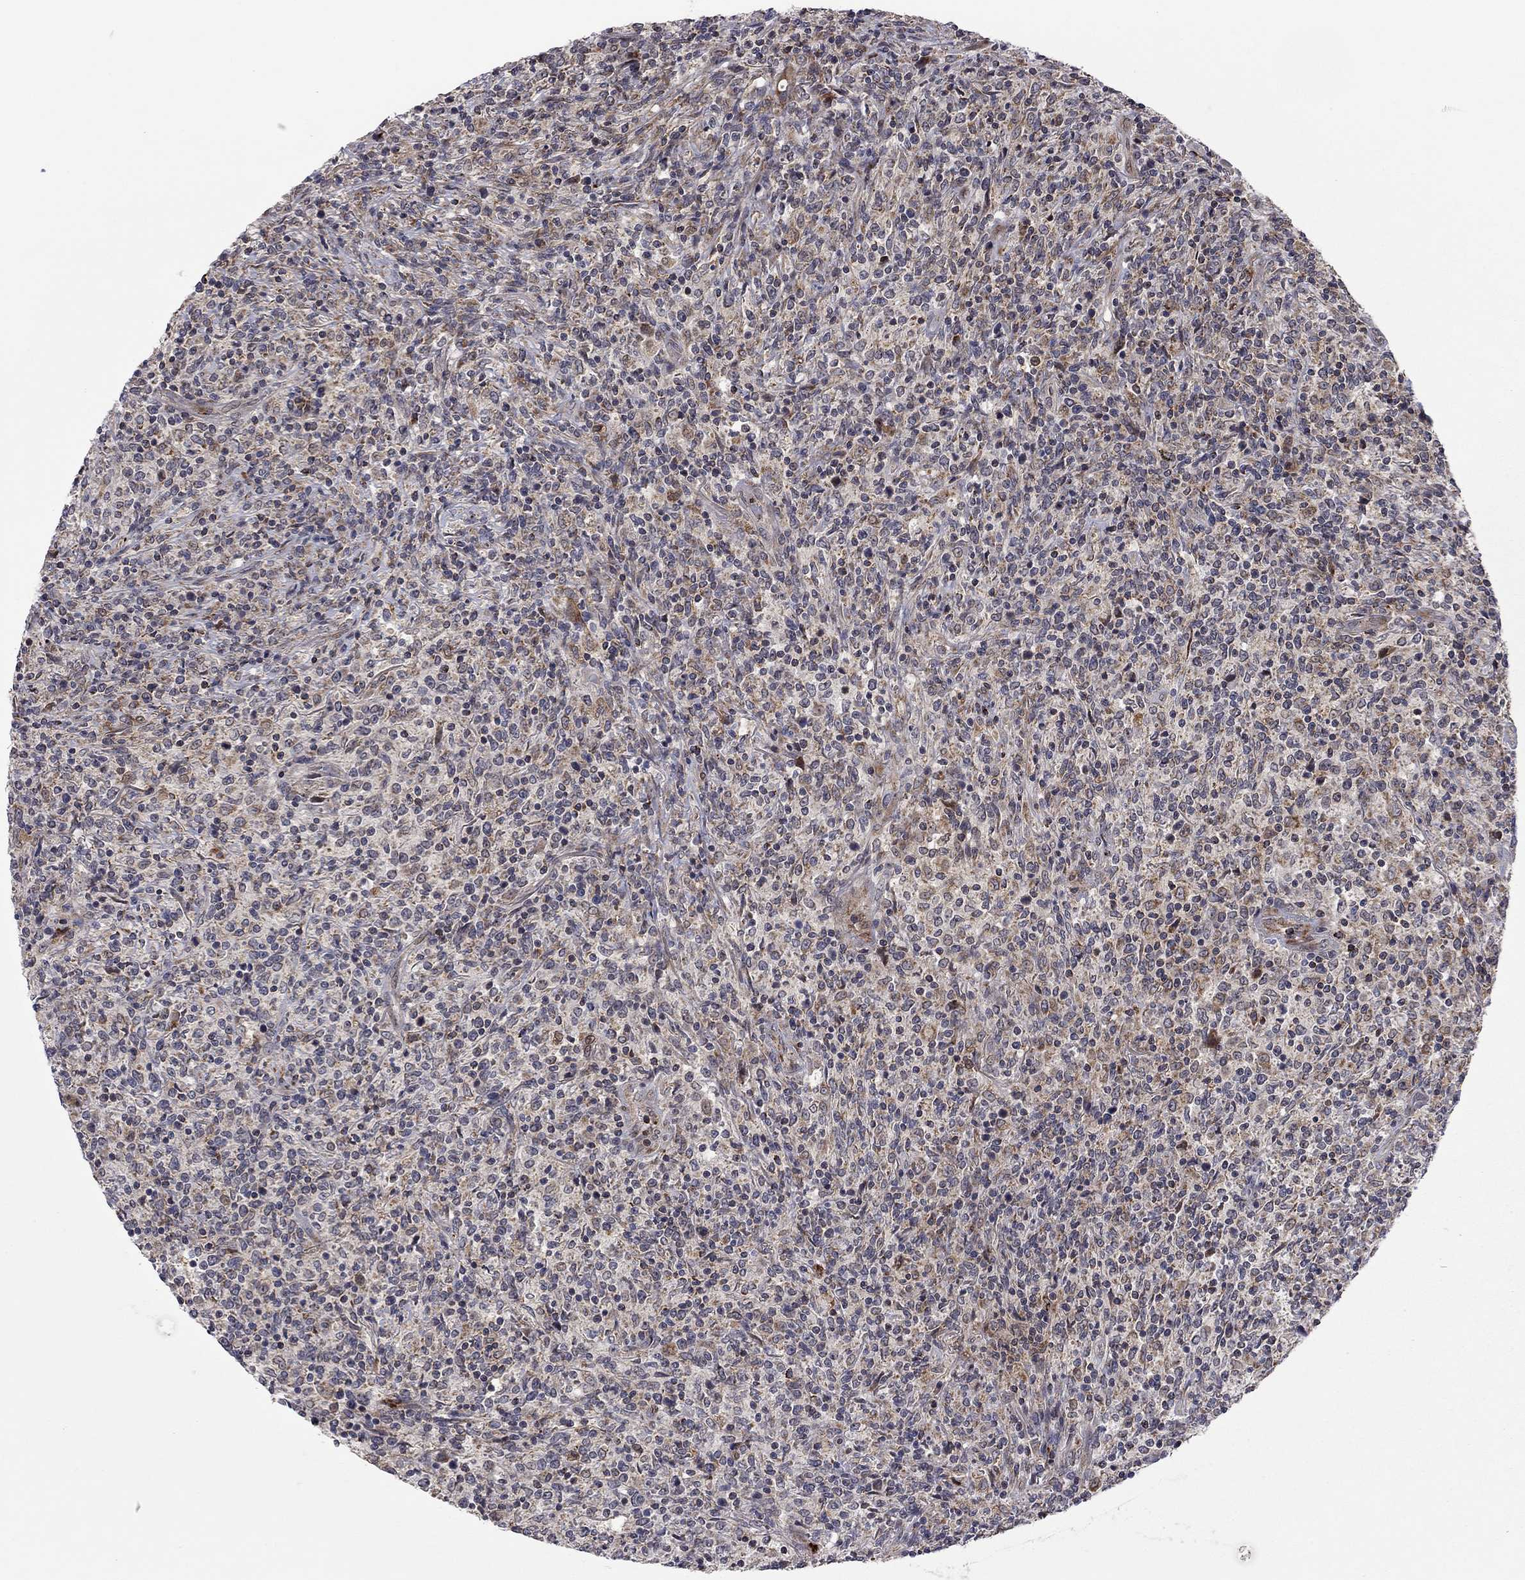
{"staining": {"intensity": "weak", "quantity": ">75%", "location": "cytoplasmic/membranous"}, "tissue": "lymphoma", "cell_type": "Tumor cells", "image_type": "cancer", "snomed": [{"axis": "morphology", "description": "Malignant lymphoma, non-Hodgkin's type, High grade"}, {"axis": "topography", "description": "Lung"}], "caption": "Immunohistochemistry (IHC) micrograph of neoplastic tissue: human malignant lymphoma, non-Hodgkin's type (high-grade) stained using immunohistochemistry reveals low levels of weak protein expression localized specifically in the cytoplasmic/membranous of tumor cells, appearing as a cytoplasmic/membranous brown color.", "gene": "IDS", "patient": {"sex": "male", "age": 79}}